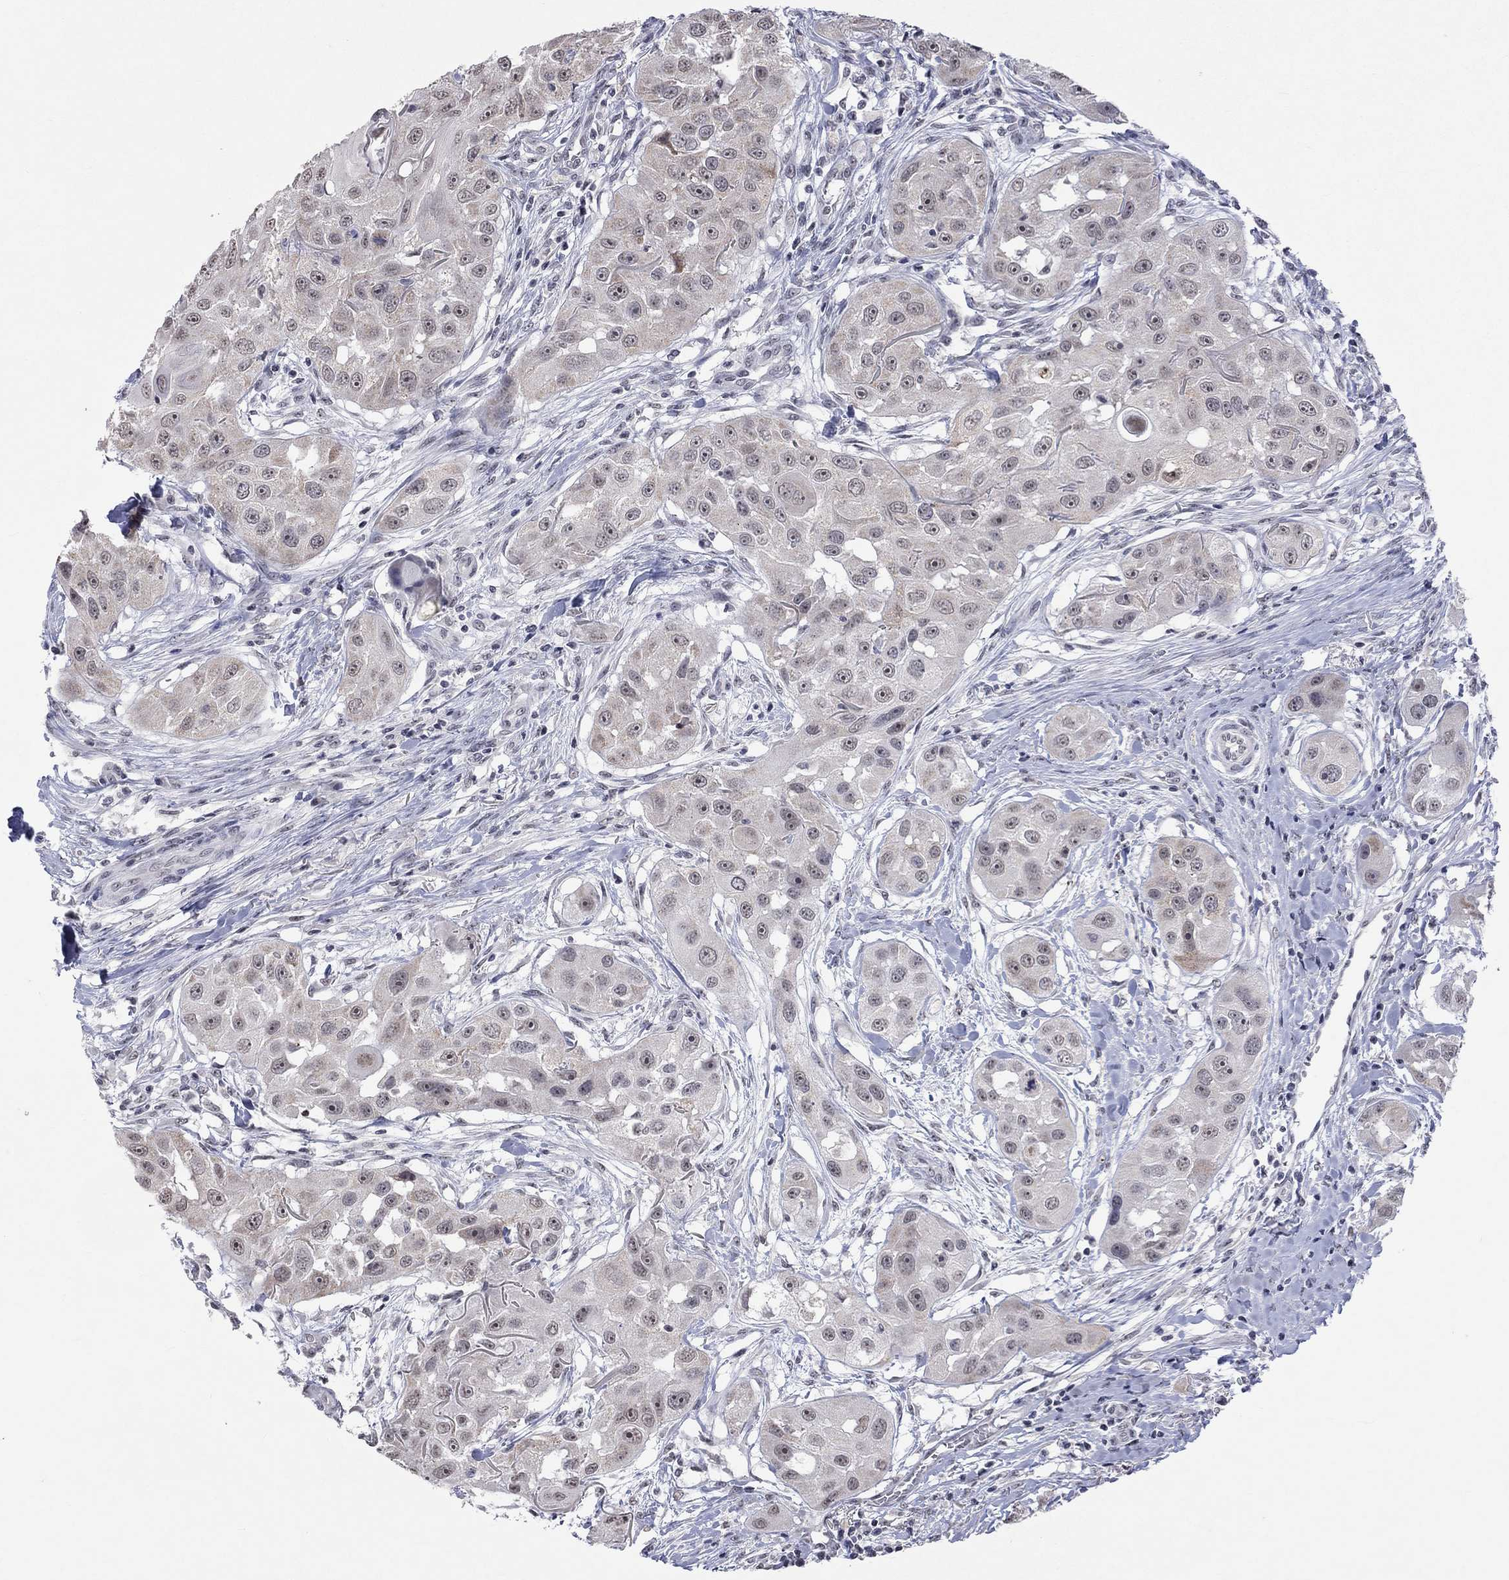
{"staining": {"intensity": "negative", "quantity": "none", "location": "none"}, "tissue": "head and neck cancer", "cell_type": "Tumor cells", "image_type": "cancer", "snomed": [{"axis": "morphology", "description": "Squamous cell carcinoma, NOS"}, {"axis": "topography", "description": "Head-Neck"}], "caption": "Squamous cell carcinoma (head and neck) was stained to show a protein in brown. There is no significant positivity in tumor cells.", "gene": "TMEM143", "patient": {"sex": "male", "age": 51}}